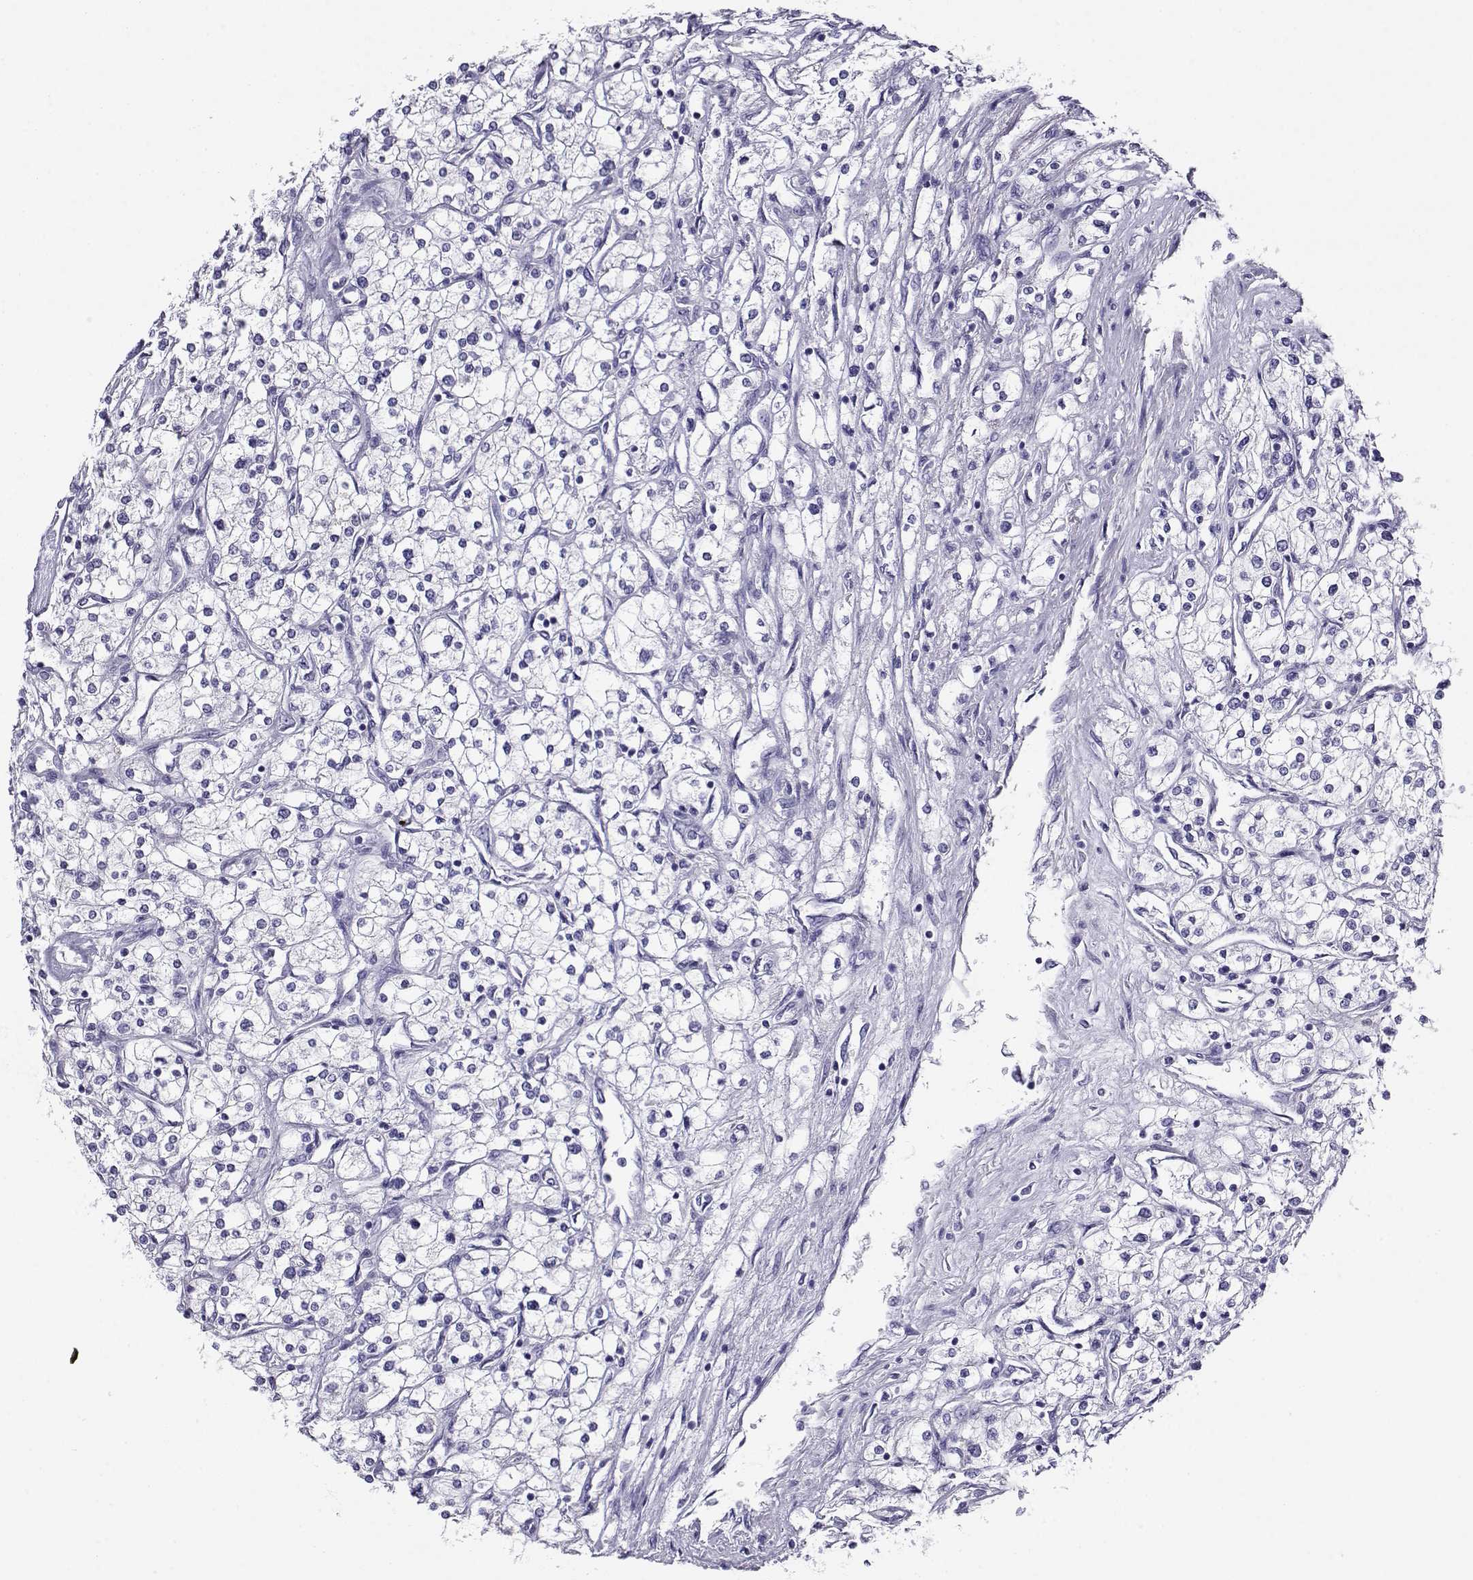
{"staining": {"intensity": "negative", "quantity": "none", "location": "none"}, "tissue": "renal cancer", "cell_type": "Tumor cells", "image_type": "cancer", "snomed": [{"axis": "morphology", "description": "Adenocarcinoma, NOS"}, {"axis": "topography", "description": "Kidney"}], "caption": "This photomicrograph is of adenocarcinoma (renal) stained with immunohistochemistry (IHC) to label a protein in brown with the nuclei are counter-stained blue. There is no positivity in tumor cells.", "gene": "CABS1", "patient": {"sex": "male", "age": 80}}